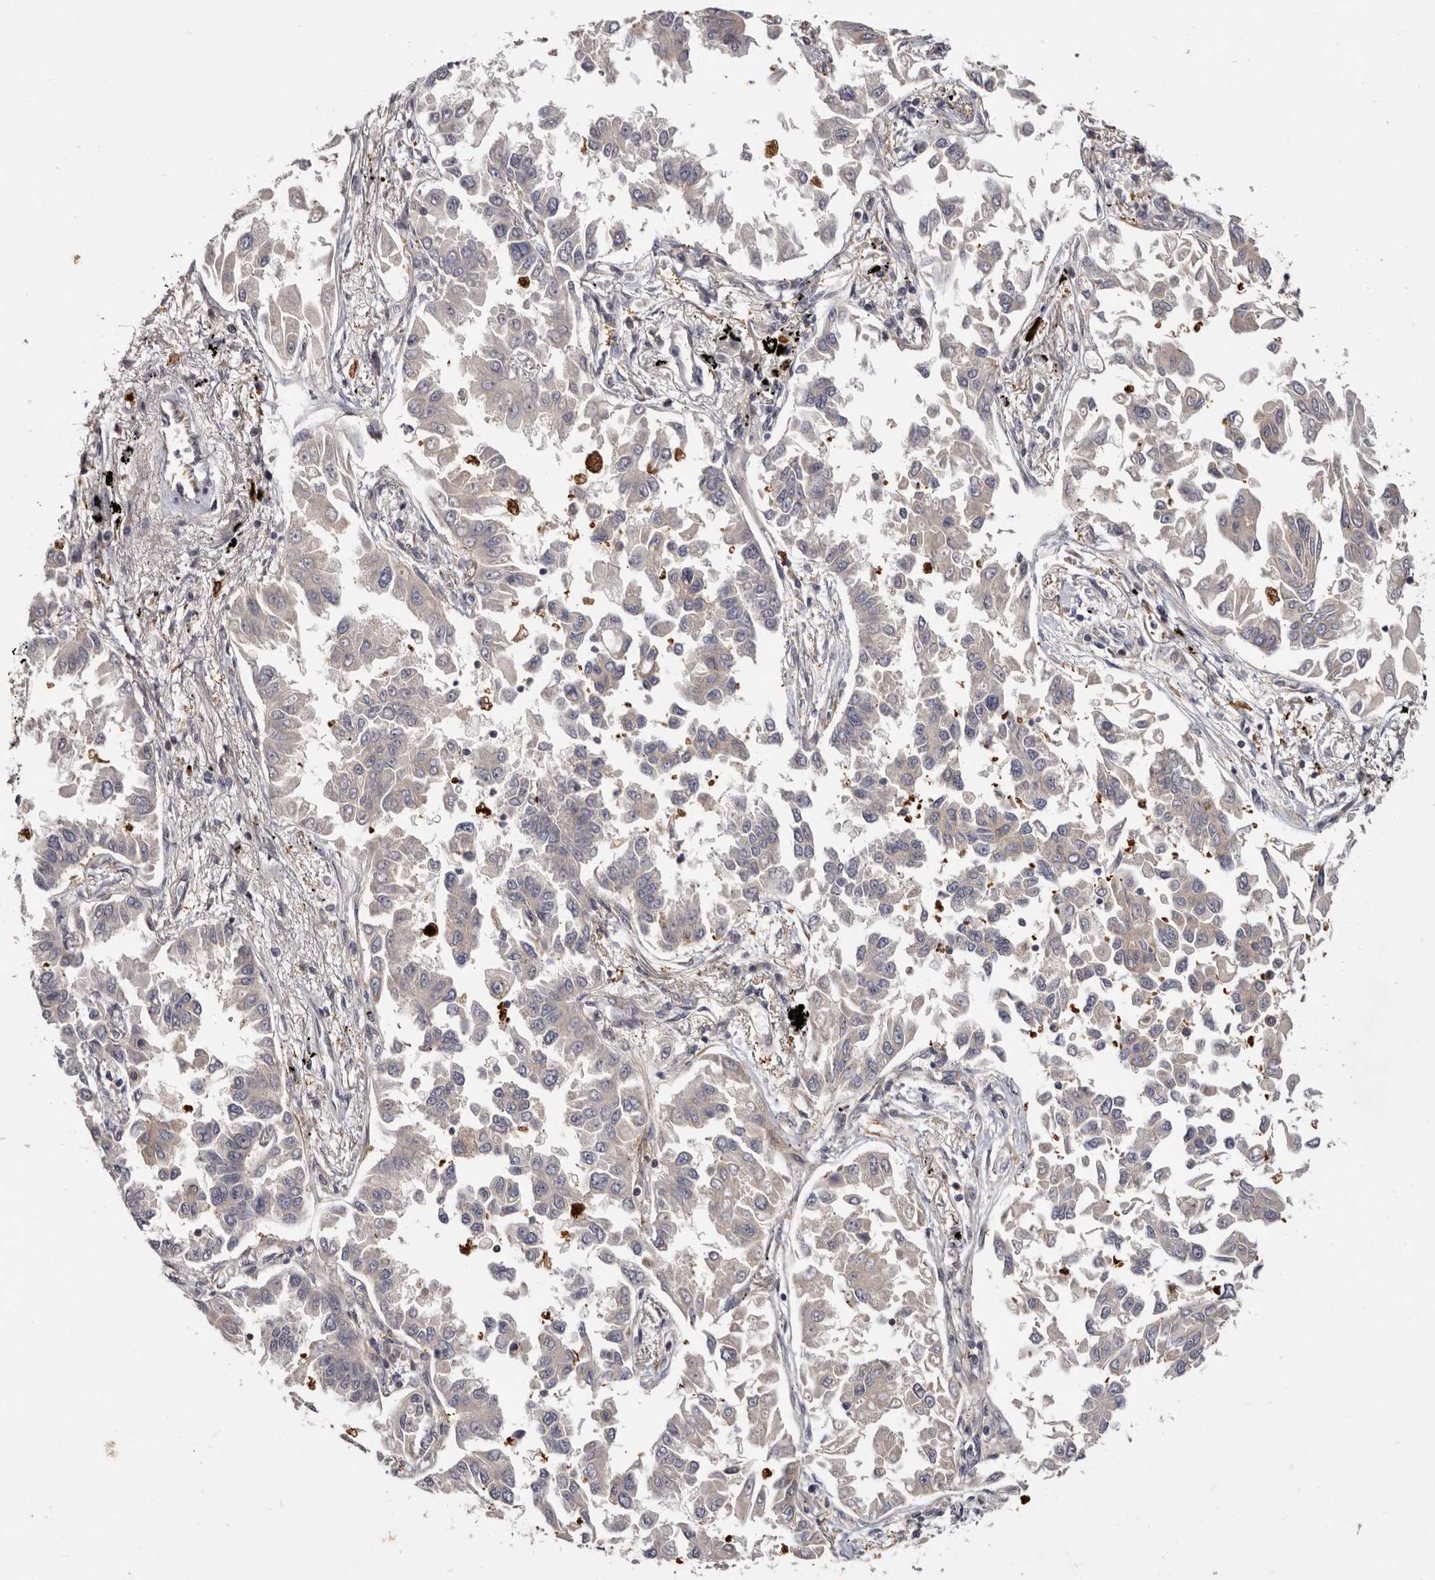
{"staining": {"intensity": "negative", "quantity": "none", "location": "none"}, "tissue": "lung cancer", "cell_type": "Tumor cells", "image_type": "cancer", "snomed": [{"axis": "morphology", "description": "Adenocarcinoma, NOS"}, {"axis": "topography", "description": "Lung"}], "caption": "The immunohistochemistry (IHC) micrograph has no significant positivity in tumor cells of lung adenocarcinoma tissue.", "gene": "ADAMTS20", "patient": {"sex": "female", "age": 67}}